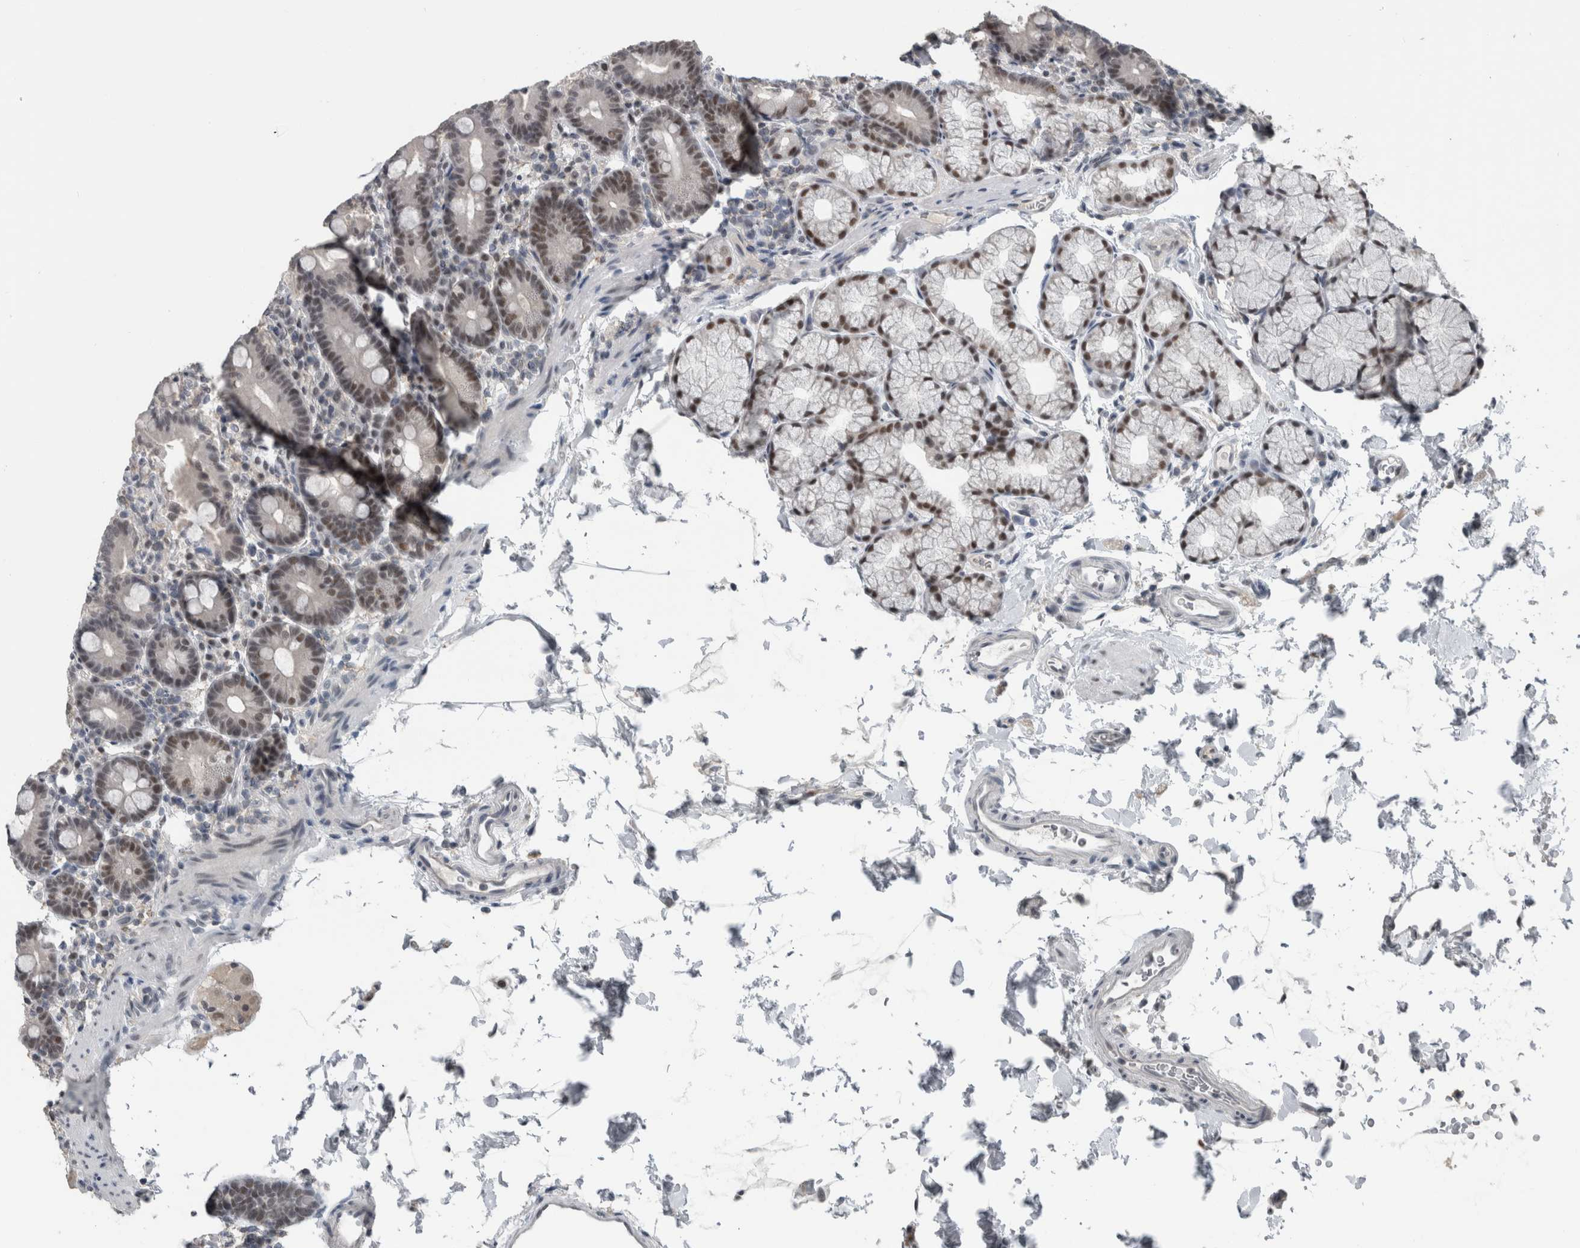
{"staining": {"intensity": "weak", "quantity": "25%-75%", "location": "nuclear"}, "tissue": "duodenum", "cell_type": "Glandular cells", "image_type": "normal", "snomed": [{"axis": "morphology", "description": "Normal tissue, NOS"}, {"axis": "topography", "description": "Duodenum"}], "caption": "A photomicrograph of duodenum stained for a protein reveals weak nuclear brown staining in glandular cells. (Stains: DAB (3,3'-diaminobenzidine) in brown, nuclei in blue, Microscopy: brightfield microscopy at high magnification).", "gene": "ZBTB21", "patient": {"sex": "male", "age": 54}}